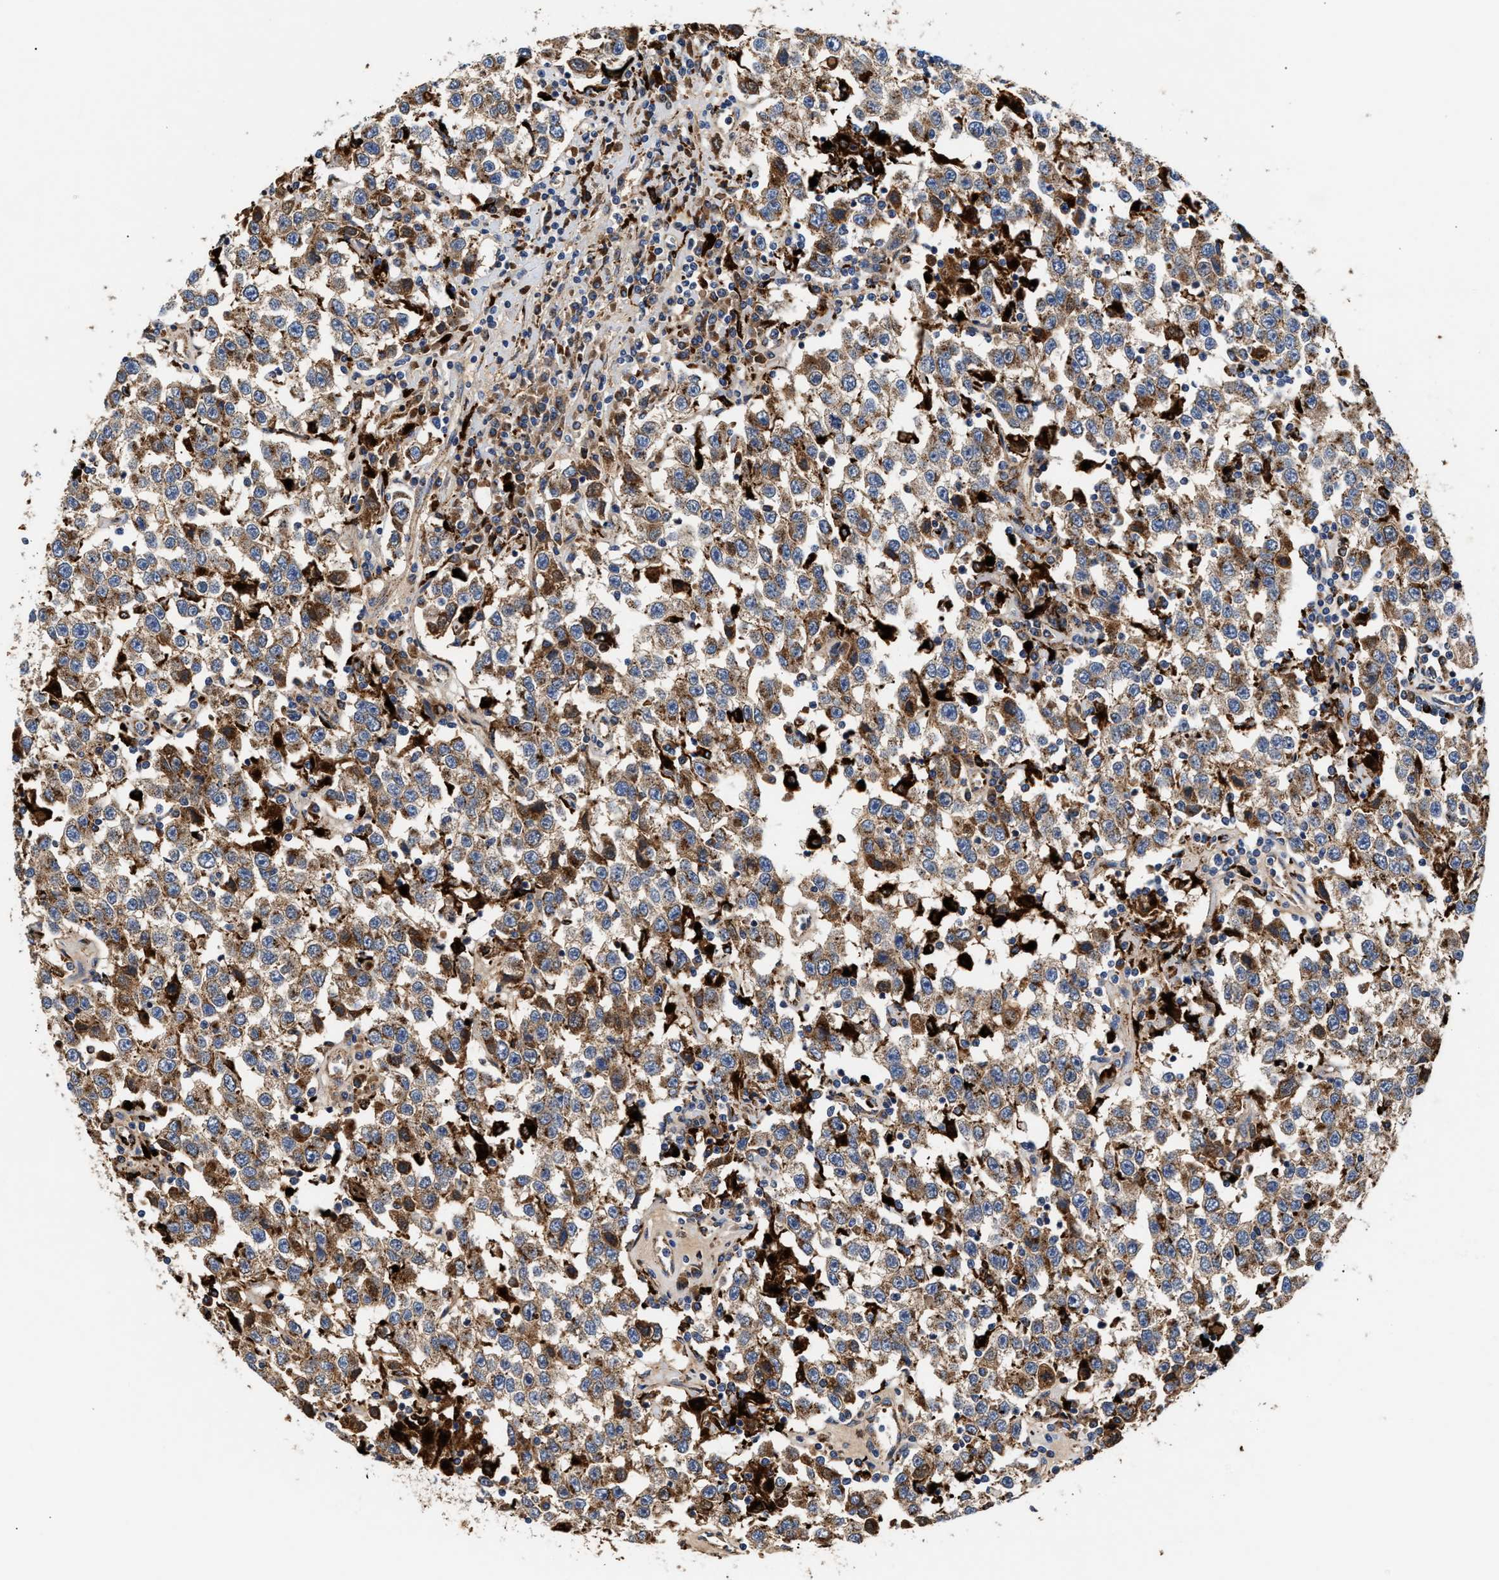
{"staining": {"intensity": "moderate", "quantity": ">75%", "location": "cytoplasmic/membranous"}, "tissue": "testis cancer", "cell_type": "Tumor cells", "image_type": "cancer", "snomed": [{"axis": "morphology", "description": "Seminoma, NOS"}, {"axis": "topography", "description": "Testis"}], "caption": "Testis seminoma tissue reveals moderate cytoplasmic/membranous expression in approximately >75% of tumor cells The staining is performed using DAB brown chromogen to label protein expression. The nuclei are counter-stained blue using hematoxylin.", "gene": "CCDC146", "patient": {"sex": "male", "age": 41}}